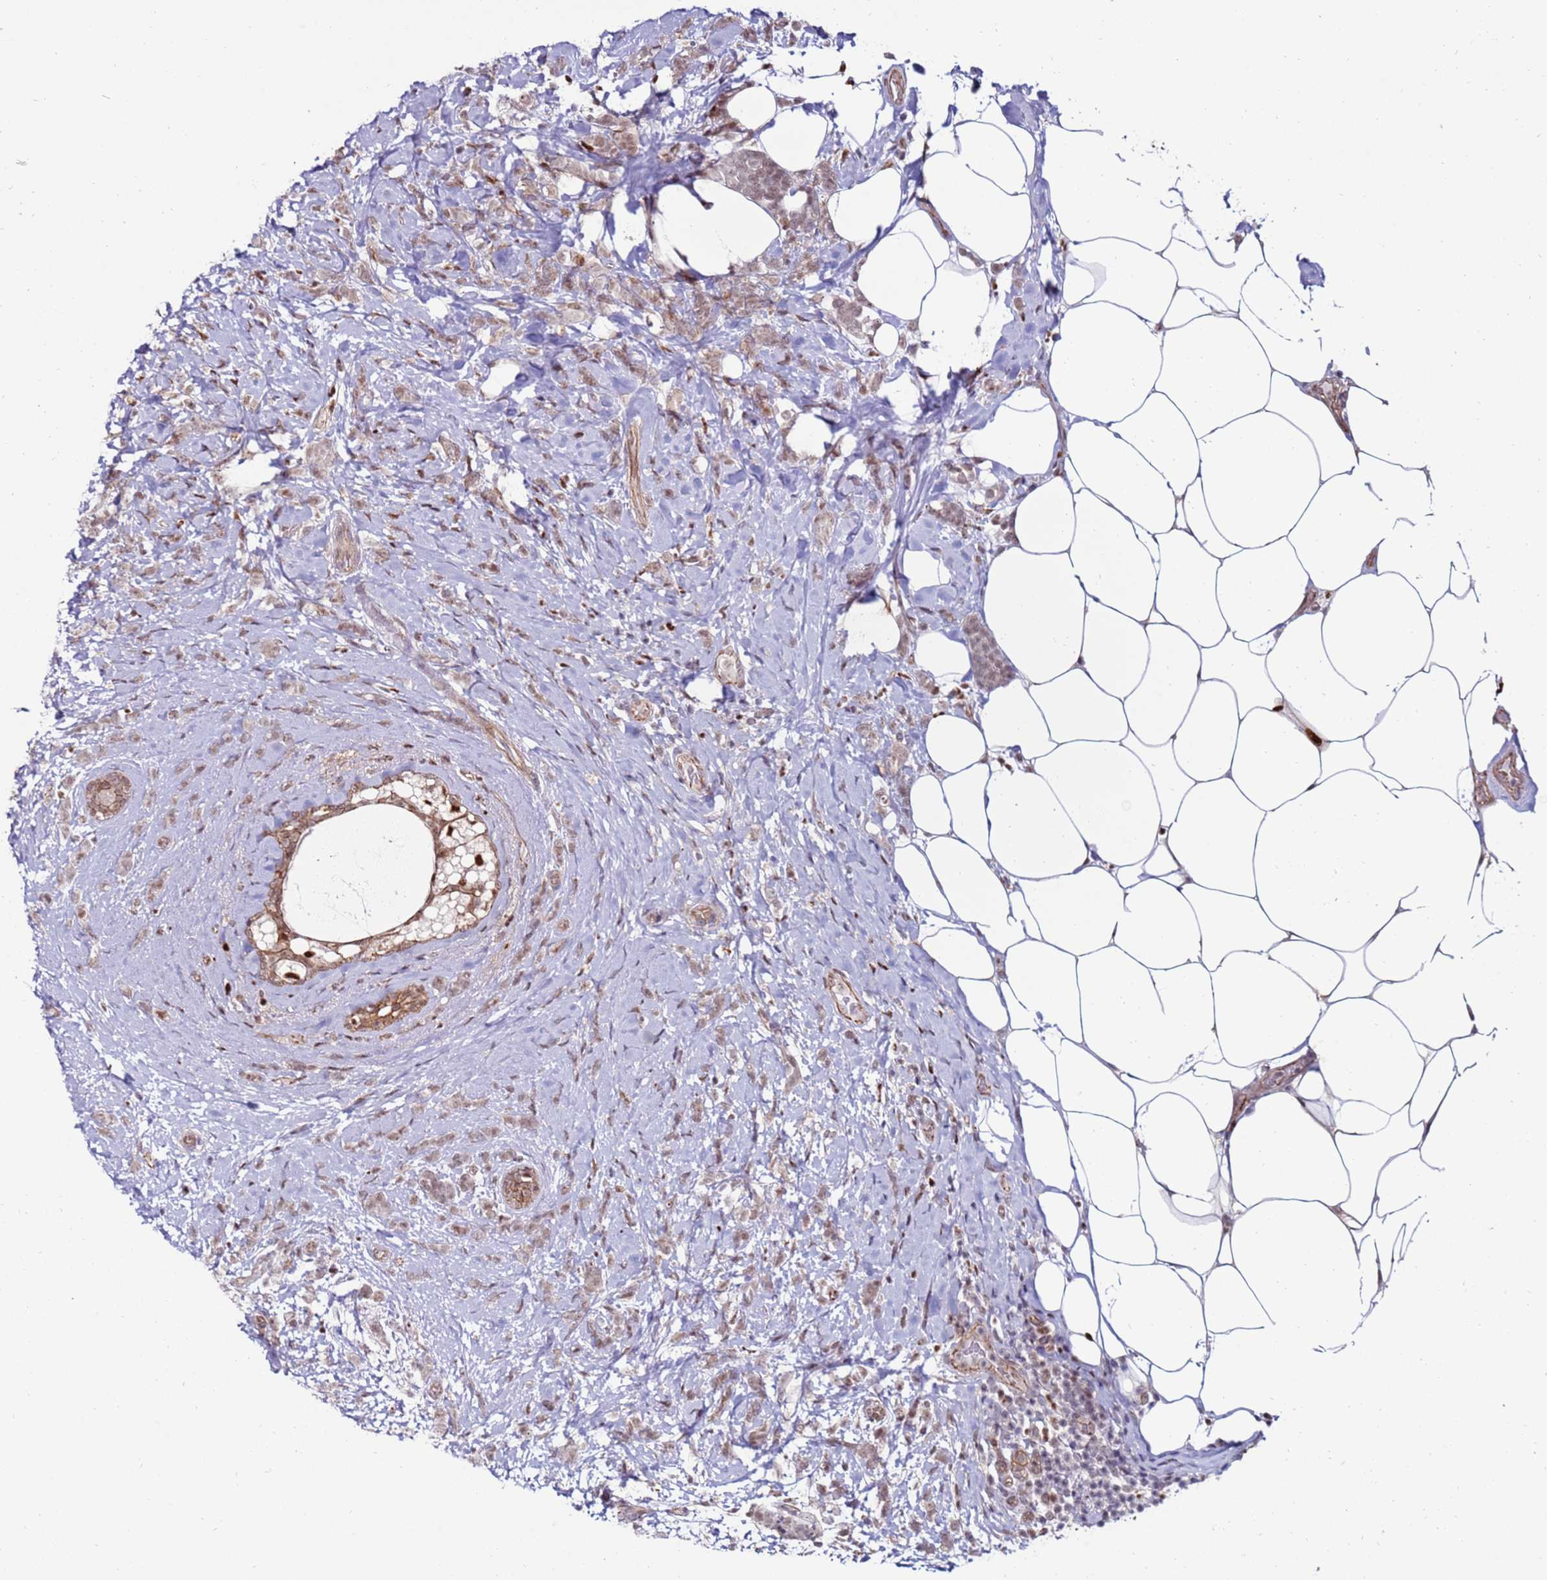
{"staining": {"intensity": "weak", "quantity": ">75%", "location": "nuclear"}, "tissue": "breast cancer", "cell_type": "Tumor cells", "image_type": "cancer", "snomed": [{"axis": "morphology", "description": "Lobular carcinoma"}, {"axis": "topography", "description": "Breast"}], "caption": "Immunohistochemical staining of human breast cancer (lobular carcinoma) exhibits weak nuclear protein expression in approximately >75% of tumor cells. The protein is shown in brown color, while the nuclei are stained blue.", "gene": "KPNA4", "patient": {"sex": "female", "age": 58}}